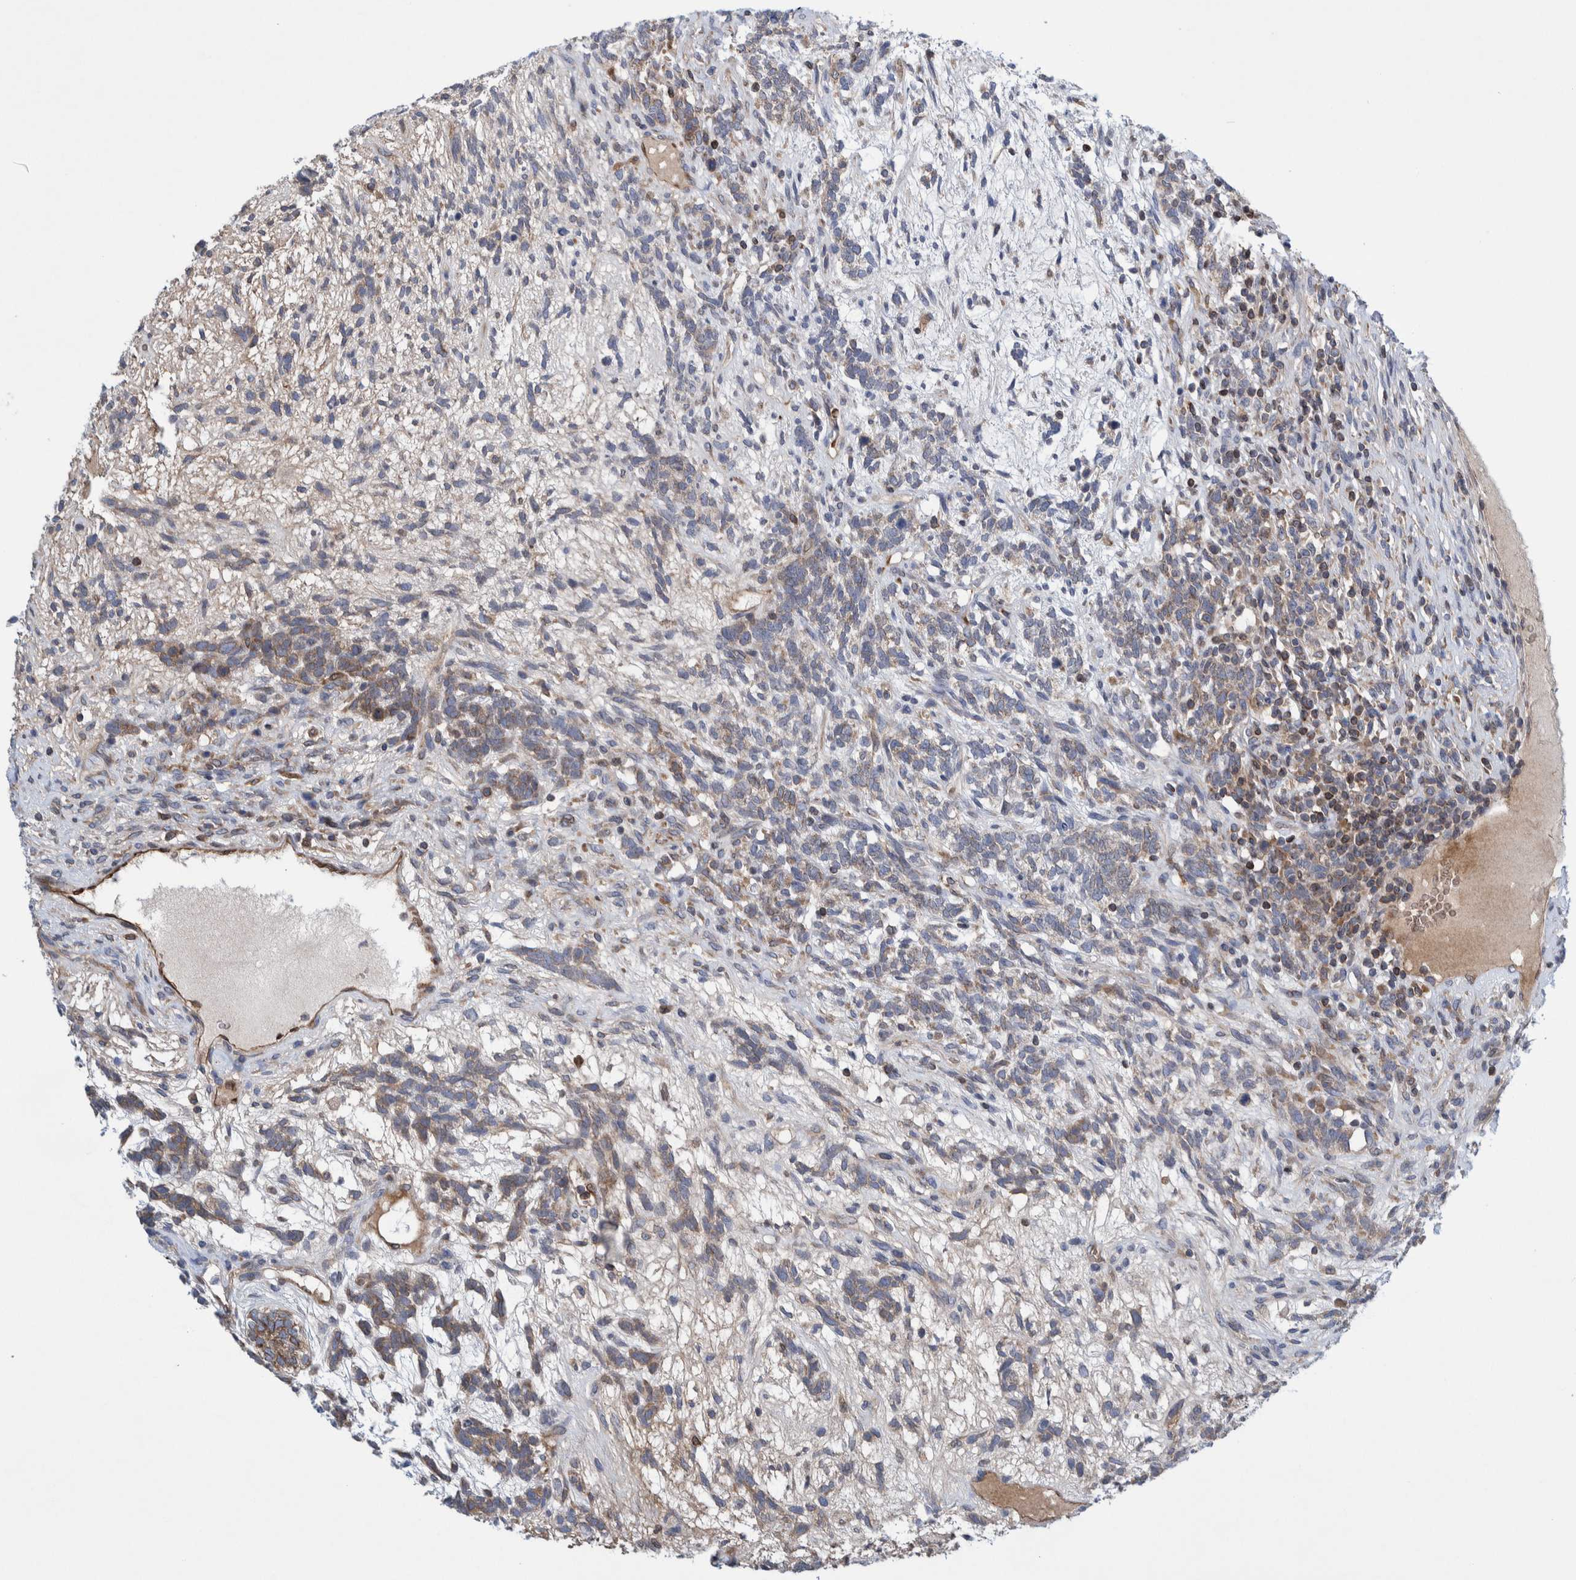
{"staining": {"intensity": "weak", "quantity": "<25%", "location": "cytoplasmic/membranous"}, "tissue": "testis cancer", "cell_type": "Tumor cells", "image_type": "cancer", "snomed": [{"axis": "morphology", "description": "Seminoma, NOS"}, {"axis": "topography", "description": "Testis"}], "caption": "IHC histopathology image of seminoma (testis) stained for a protein (brown), which exhibits no expression in tumor cells. (DAB (3,3'-diaminobenzidine) IHC with hematoxylin counter stain).", "gene": "THEM6", "patient": {"sex": "male", "age": 28}}